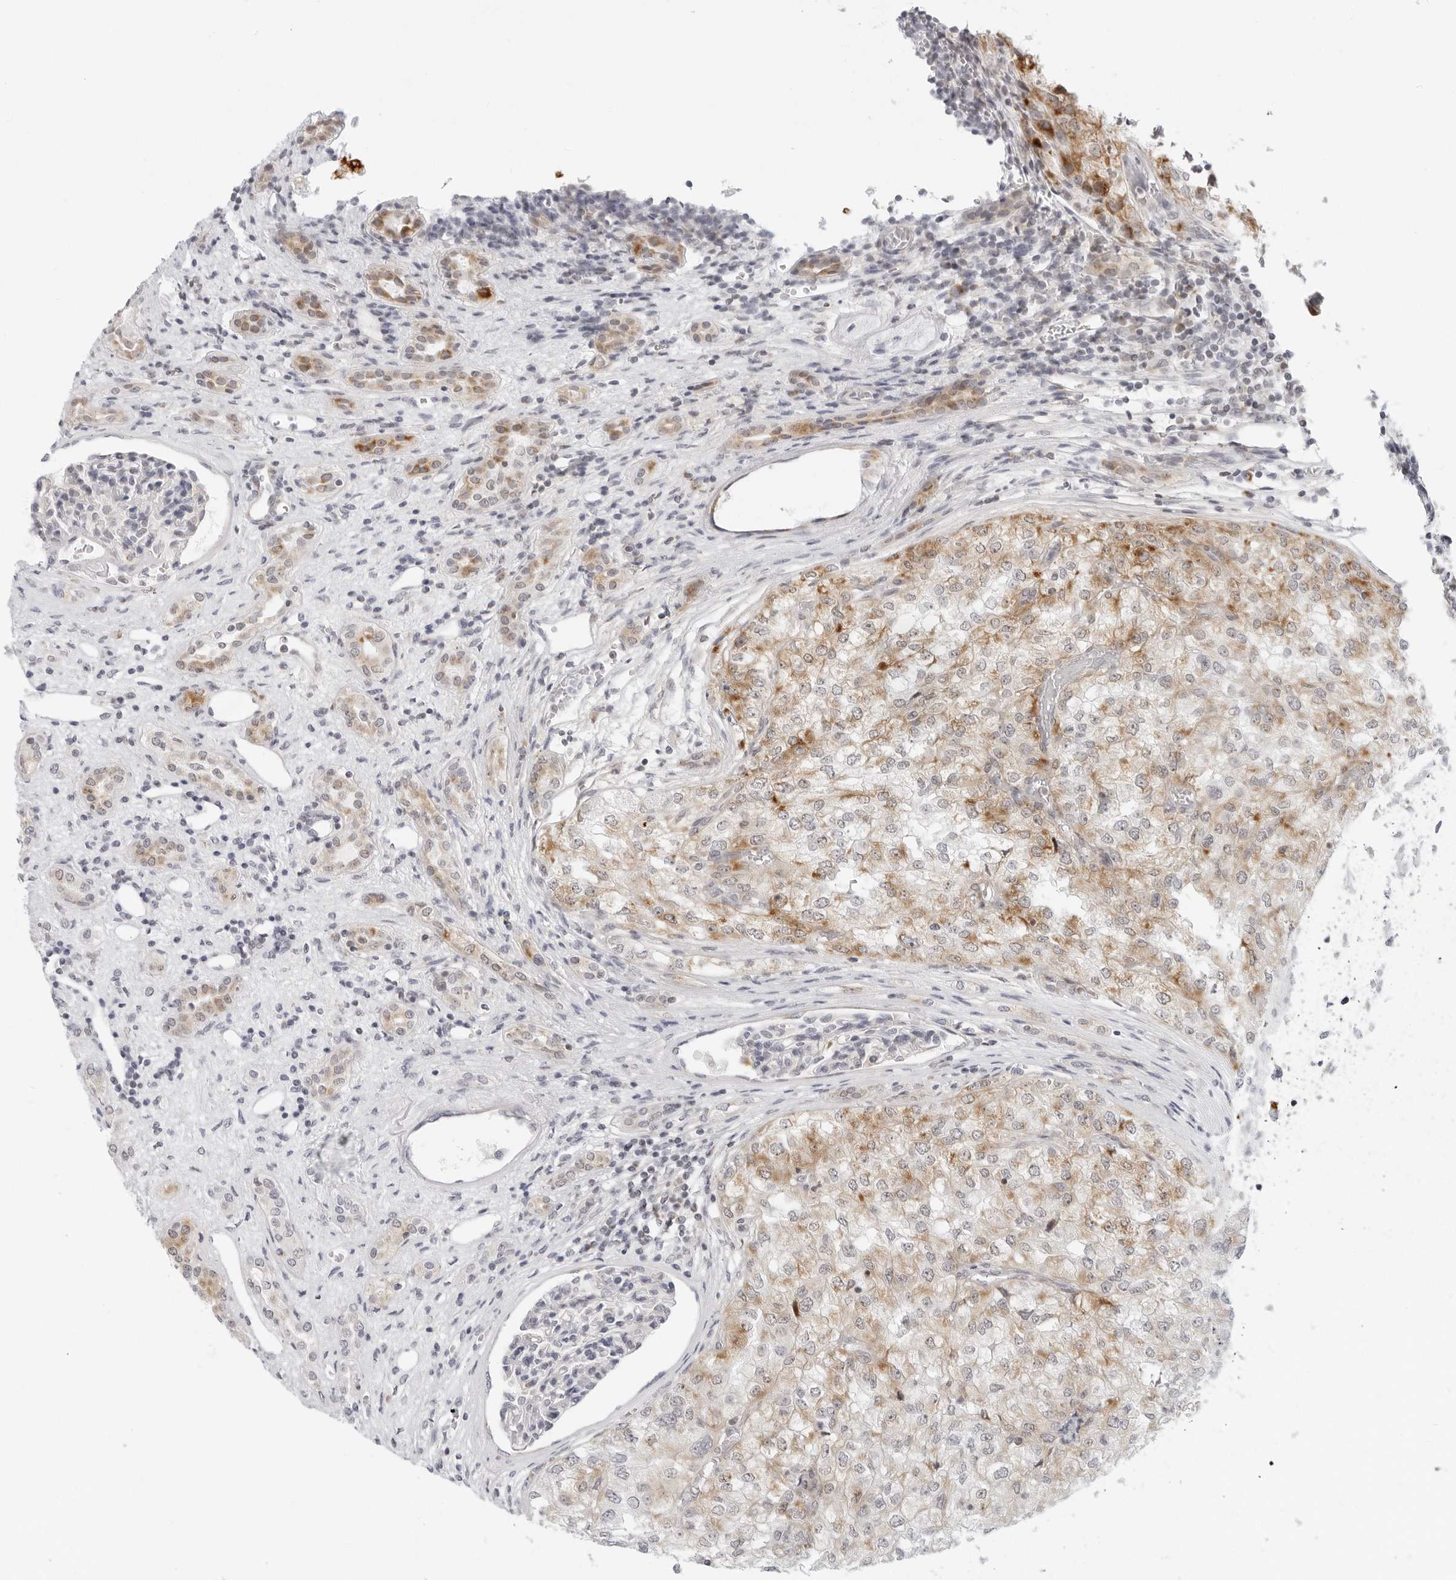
{"staining": {"intensity": "moderate", "quantity": ">75%", "location": "cytoplasmic/membranous"}, "tissue": "renal cancer", "cell_type": "Tumor cells", "image_type": "cancer", "snomed": [{"axis": "morphology", "description": "Adenocarcinoma, NOS"}, {"axis": "topography", "description": "Kidney"}], "caption": "Immunohistochemistry histopathology image of neoplastic tissue: renal cancer (adenocarcinoma) stained using immunohistochemistry (IHC) displays medium levels of moderate protein expression localized specifically in the cytoplasmic/membranous of tumor cells, appearing as a cytoplasmic/membranous brown color.", "gene": "CIART", "patient": {"sex": "female", "age": 54}}